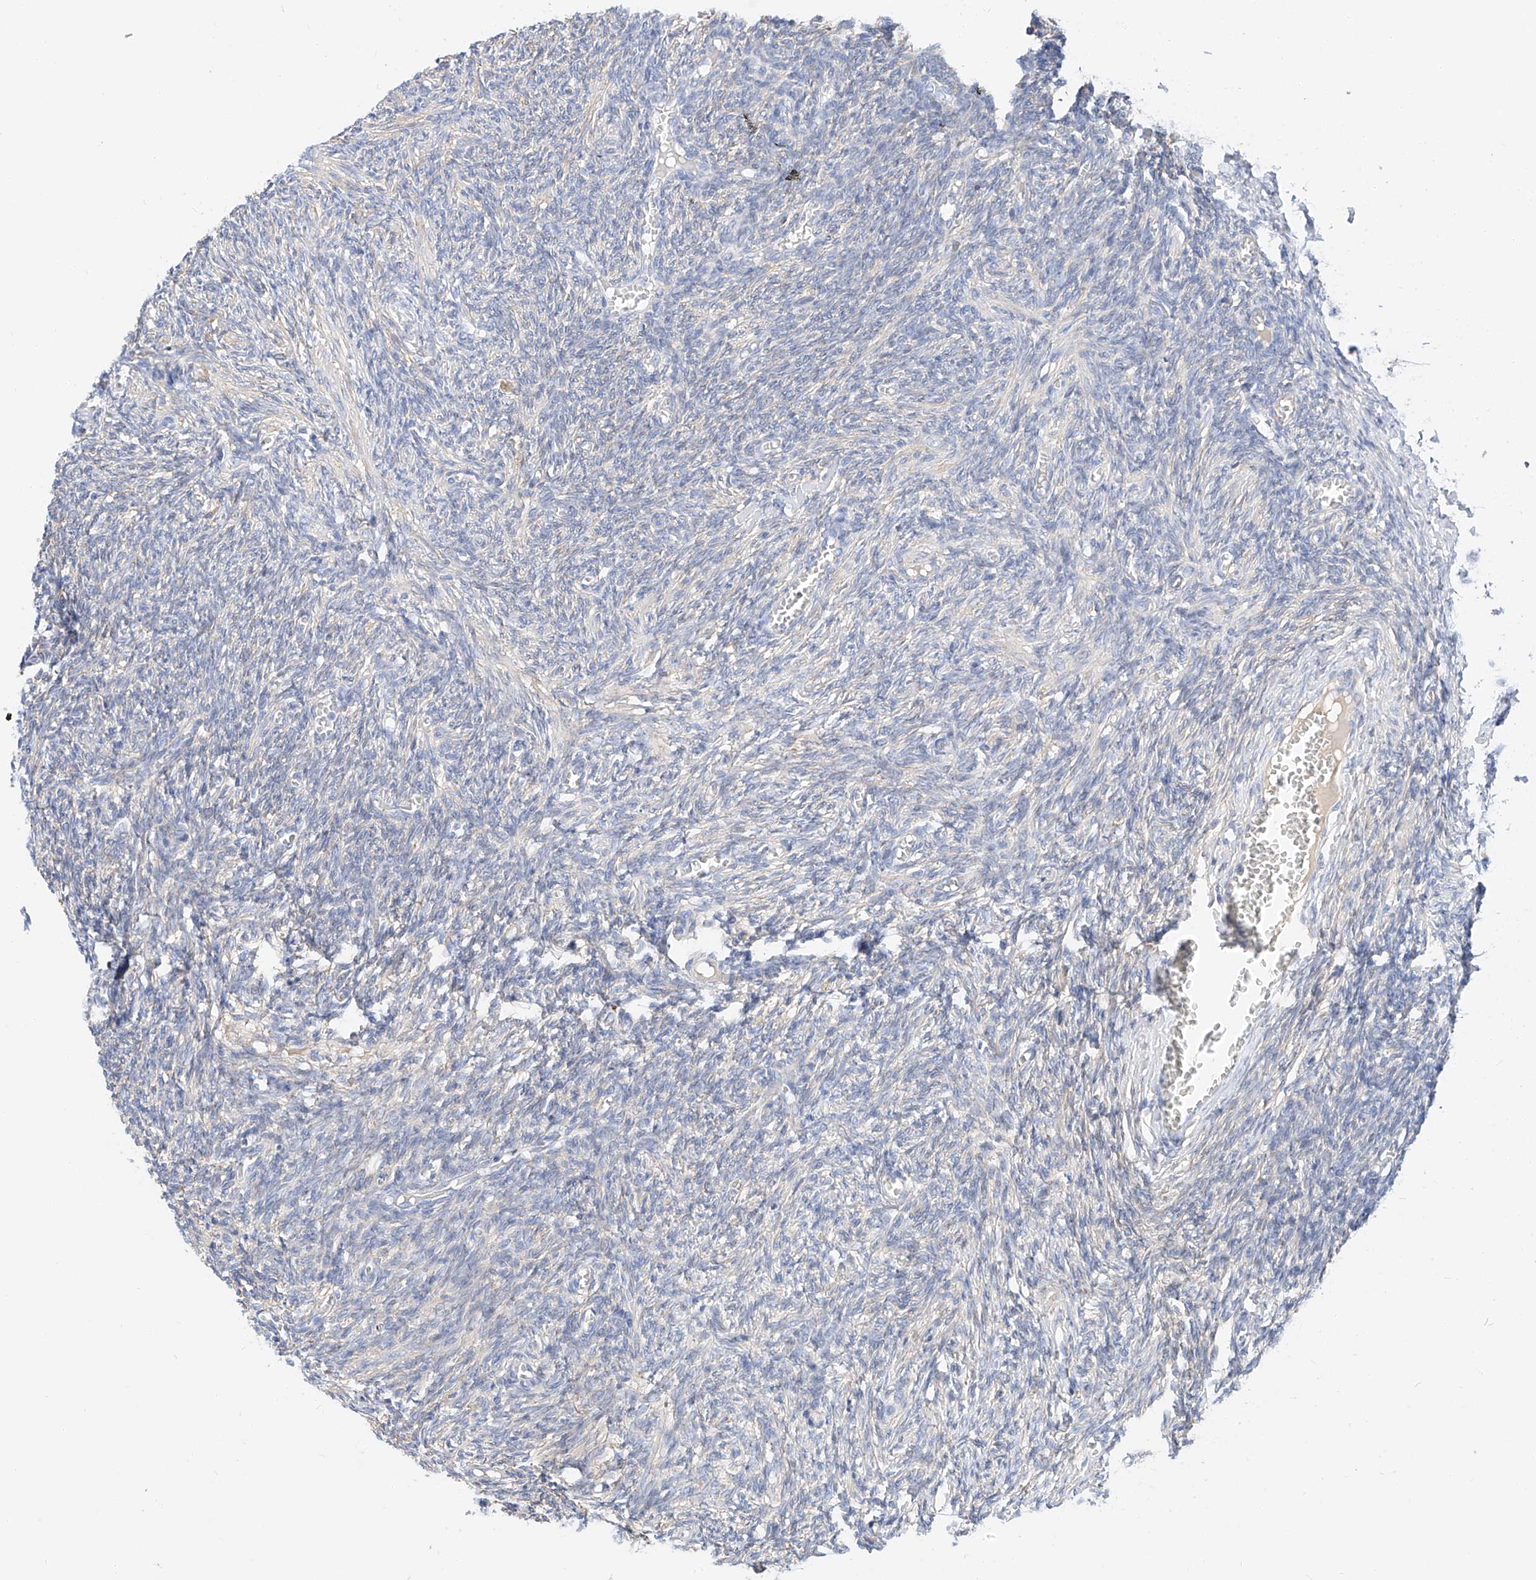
{"staining": {"intensity": "negative", "quantity": "none", "location": "none"}, "tissue": "ovary", "cell_type": "Ovarian stroma cells", "image_type": "normal", "snomed": [{"axis": "morphology", "description": "Normal tissue, NOS"}, {"axis": "topography", "description": "Ovary"}], "caption": "Protein analysis of benign ovary shows no significant positivity in ovarian stroma cells. (DAB (3,3'-diaminobenzidine) immunohistochemistry, high magnification).", "gene": "MAP7", "patient": {"sex": "female", "age": 27}}